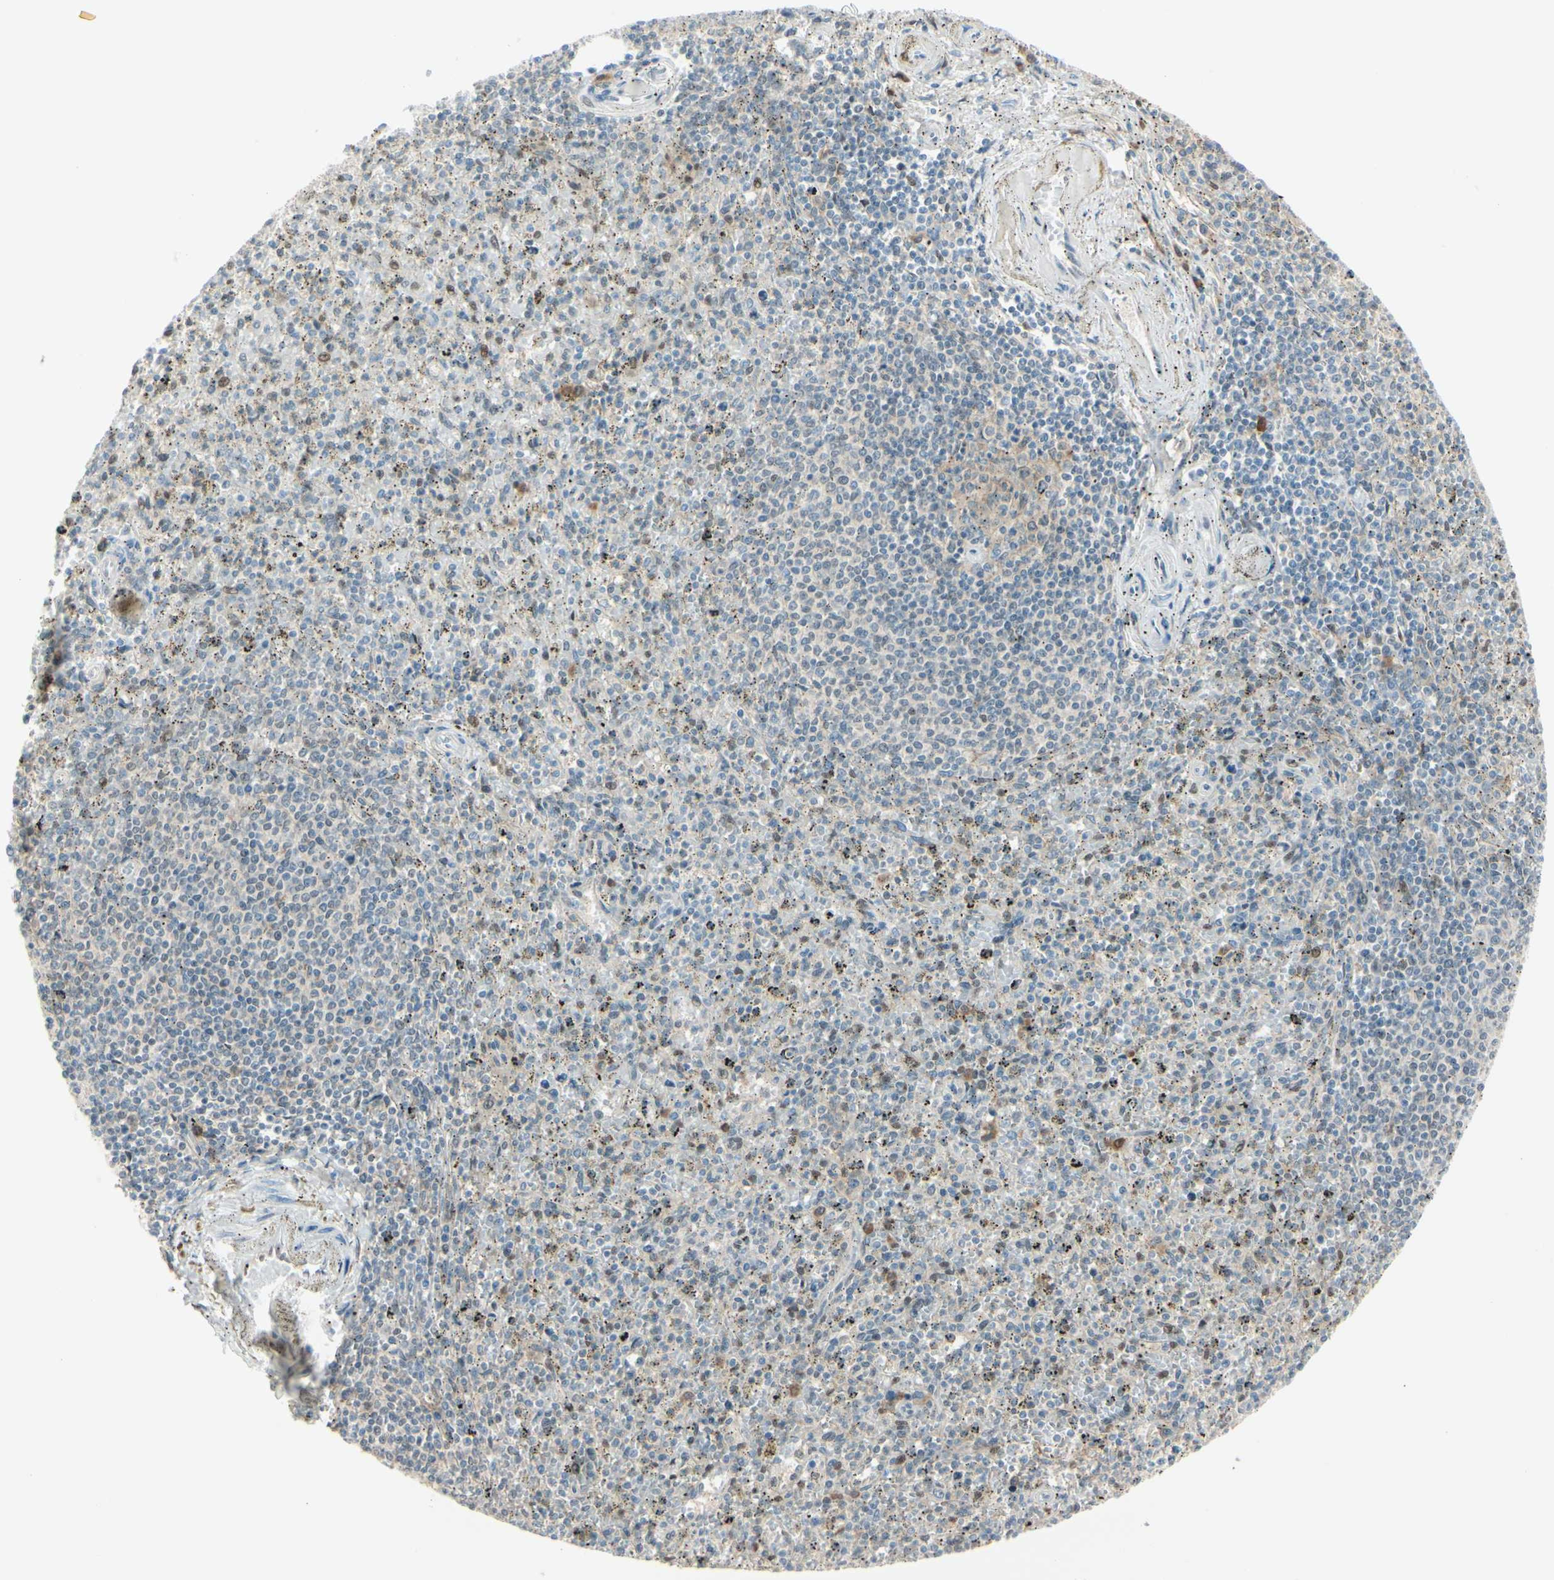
{"staining": {"intensity": "moderate", "quantity": "<25%", "location": "nuclear"}, "tissue": "spleen", "cell_type": "Cells in red pulp", "image_type": "normal", "snomed": [{"axis": "morphology", "description": "Normal tissue, NOS"}, {"axis": "topography", "description": "Spleen"}], "caption": "DAB (3,3'-diaminobenzidine) immunohistochemical staining of benign human spleen exhibits moderate nuclear protein expression in approximately <25% of cells in red pulp. Nuclei are stained in blue.", "gene": "PTTG1", "patient": {"sex": "male", "age": 72}}